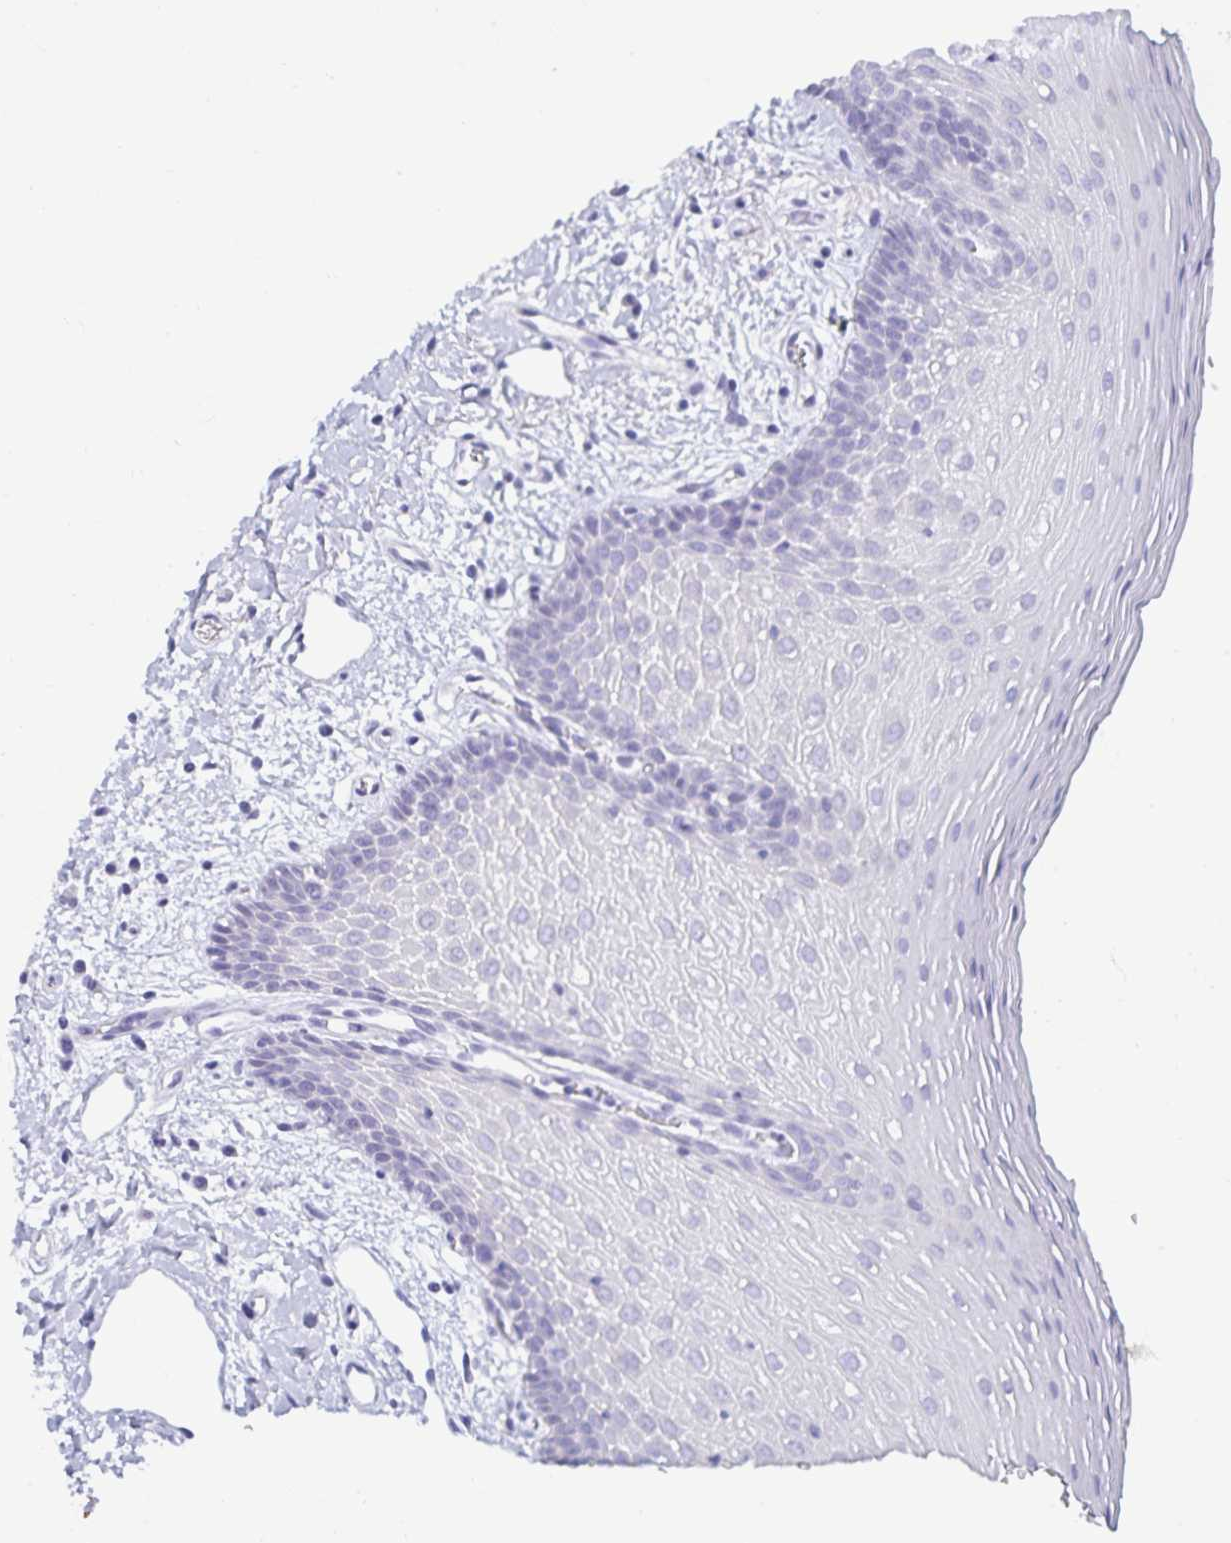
{"staining": {"intensity": "negative", "quantity": "none", "location": "none"}, "tissue": "oral mucosa", "cell_type": "Squamous epithelial cells", "image_type": "normal", "snomed": [{"axis": "morphology", "description": "Normal tissue, NOS"}, {"axis": "topography", "description": "Oral tissue"}], "caption": "IHC photomicrograph of unremarkable oral mucosa stained for a protein (brown), which reveals no staining in squamous epithelial cells. (DAB (3,3'-diaminobenzidine) immunohistochemistry (IHC) with hematoxylin counter stain).", "gene": "MON2", "patient": {"sex": "female", "age": 43}}